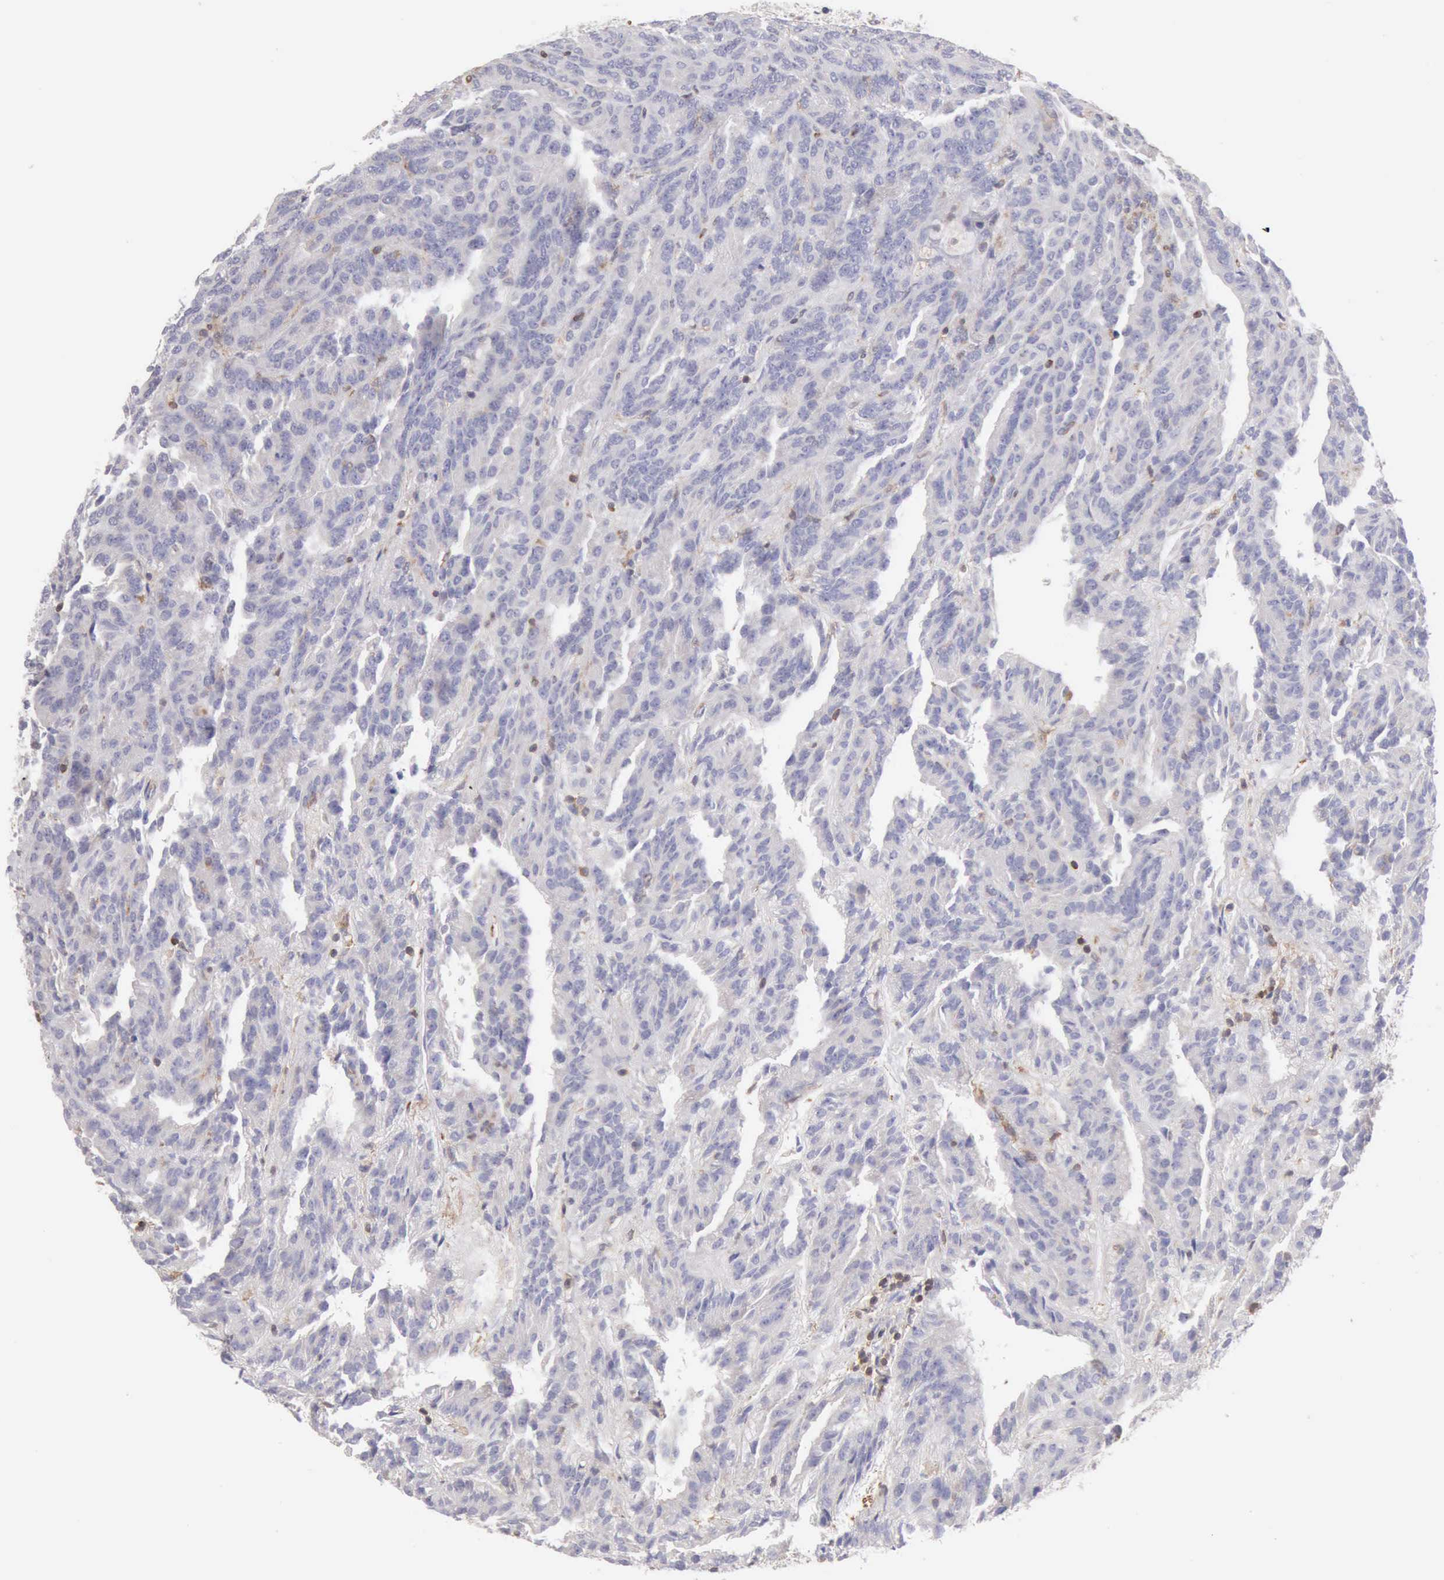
{"staining": {"intensity": "negative", "quantity": "none", "location": "none"}, "tissue": "renal cancer", "cell_type": "Tumor cells", "image_type": "cancer", "snomed": [{"axis": "morphology", "description": "Adenocarcinoma, NOS"}, {"axis": "topography", "description": "Kidney"}], "caption": "Renal cancer (adenocarcinoma) stained for a protein using IHC shows no staining tumor cells.", "gene": "SASH3", "patient": {"sex": "male", "age": 46}}